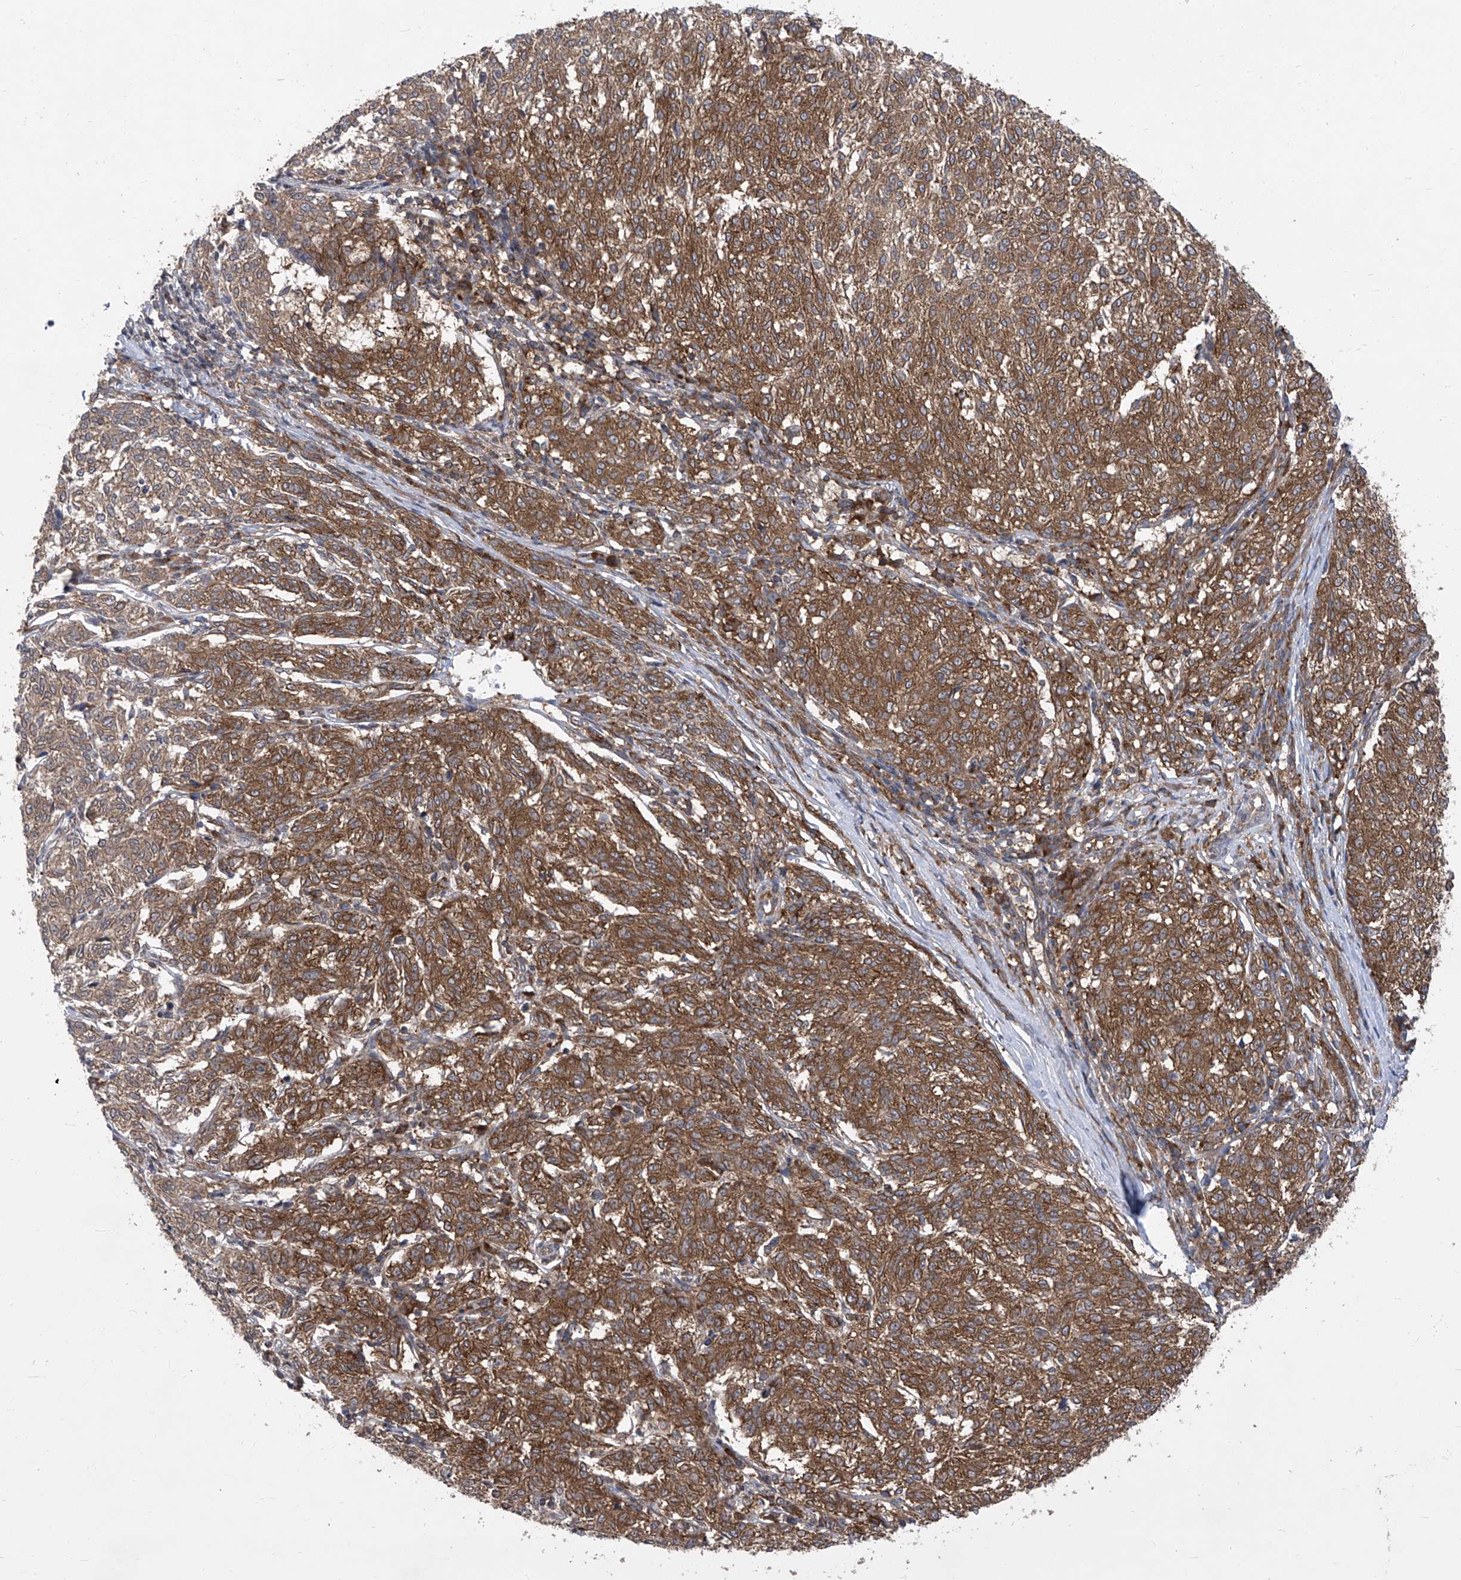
{"staining": {"intensity": "strong", "quantity": ">75%", "location": "cytoplasmic/membranous"}, "tissue": "melanoma", "cell_type": "Tumor cells", "image_type": "cancer", "snomed": [{"axis": "morphology", "description": "Malignant melanoma, NOS"}, {"axis": "topography", "description": "Skin"}], "caption": "Protein staining displays strong cytoplasmic/membranous expression in about >75% of tumor cells in malignant melanoma.", "gene": "EIF3M", "patient": {"sex": "female", "age": 72}}